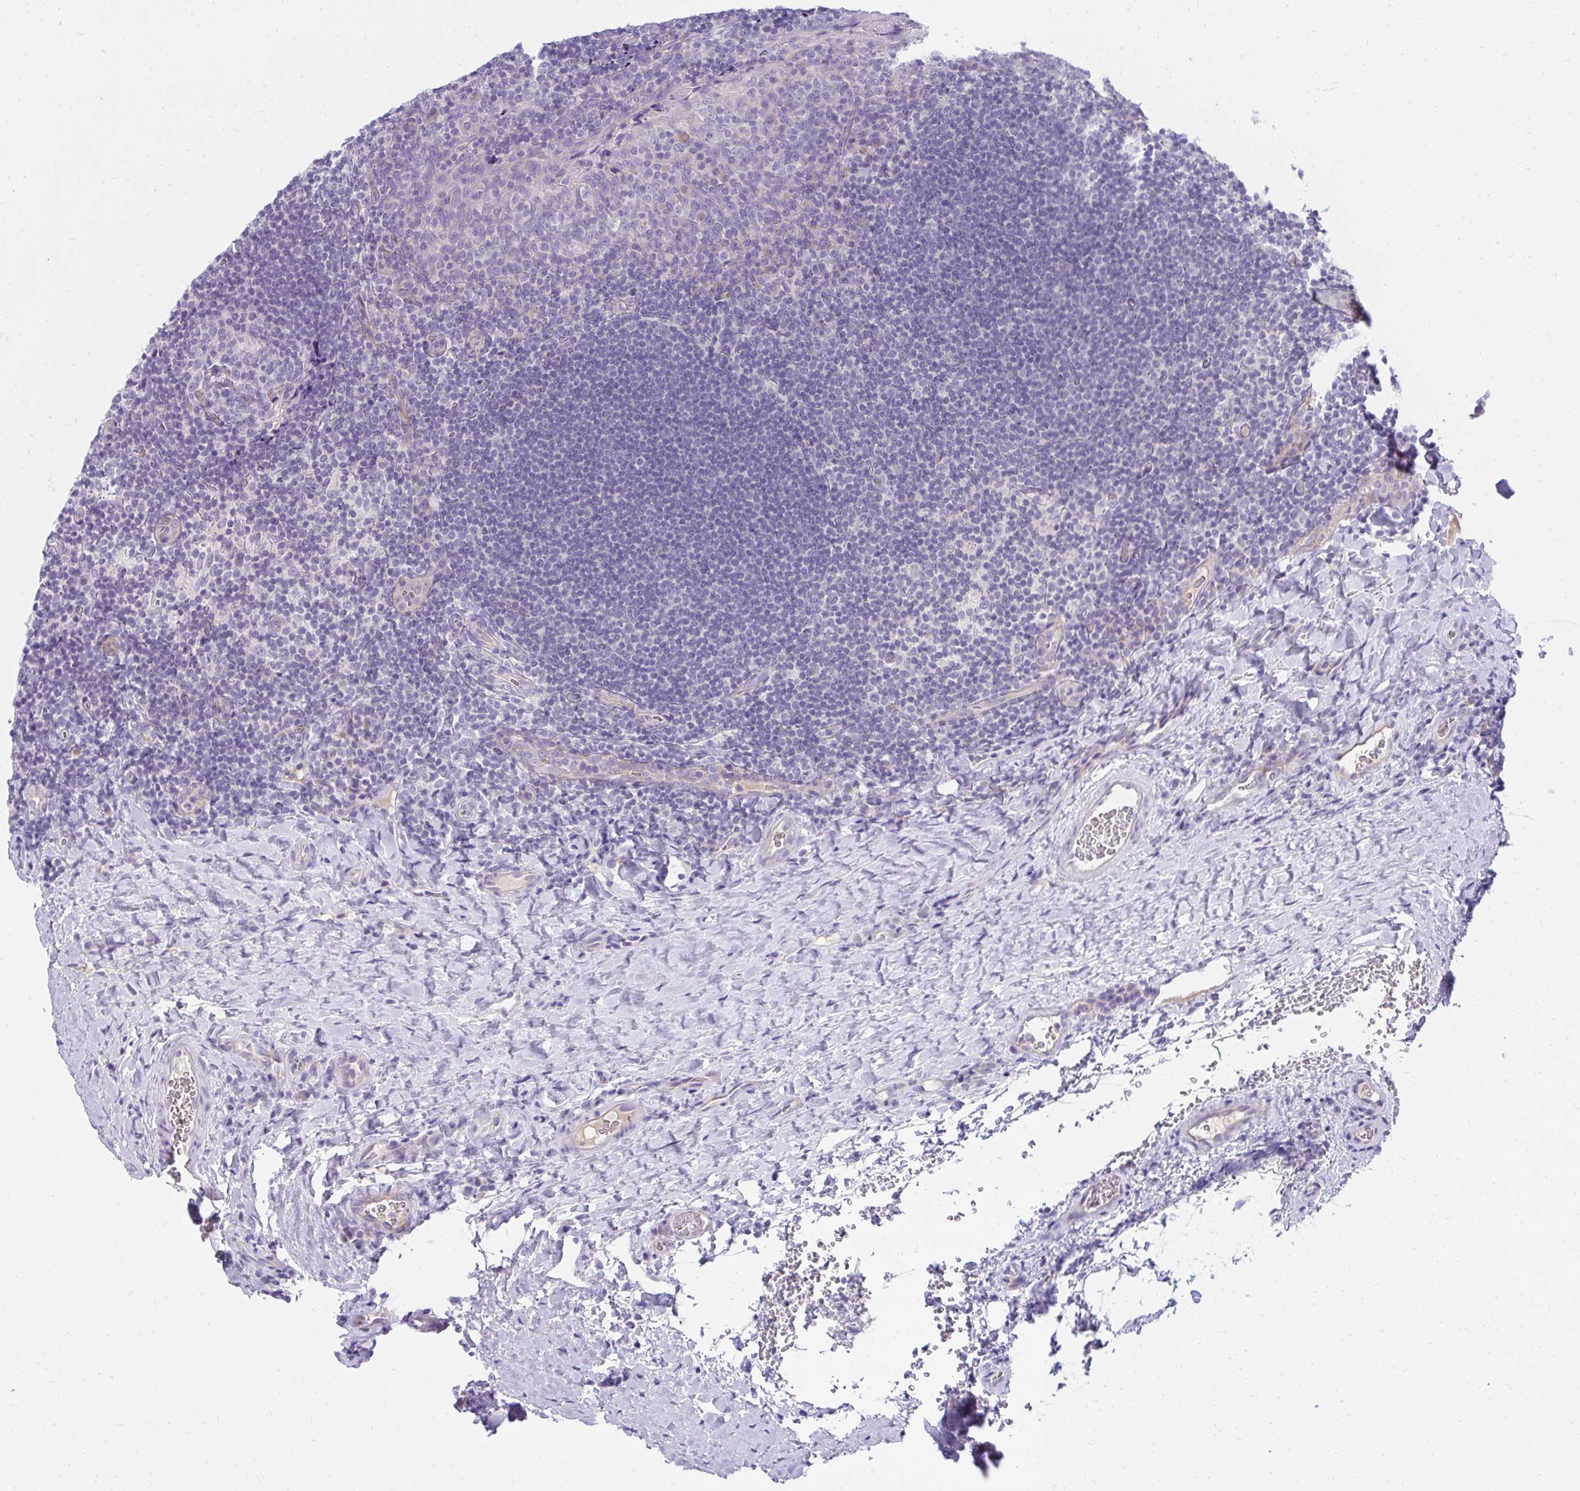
{"staining": {"intensity": "negative", "quantity": "none", "location": "none"}, "tissue": "tonsil", "cell_type": "Germinal center cells", "image_type": "normal", "snomed": [{"axis": "morphology", "description": "Normal tissue, NOS"}, {"axis": "topography", "description": "Tonsil"}], "caption": "Immunohistochemistry (IHC) histopathology image of benign tonsil: tonsil stained with DAB (3,3'-diaminobenzidine) reveals no significant protein positivity in germinal center cells. (Immunohistochemistry, brightfield microscopy, high magnification).", "gene": "LRRC36", "patient": {"sex": "male", "age": 17}}